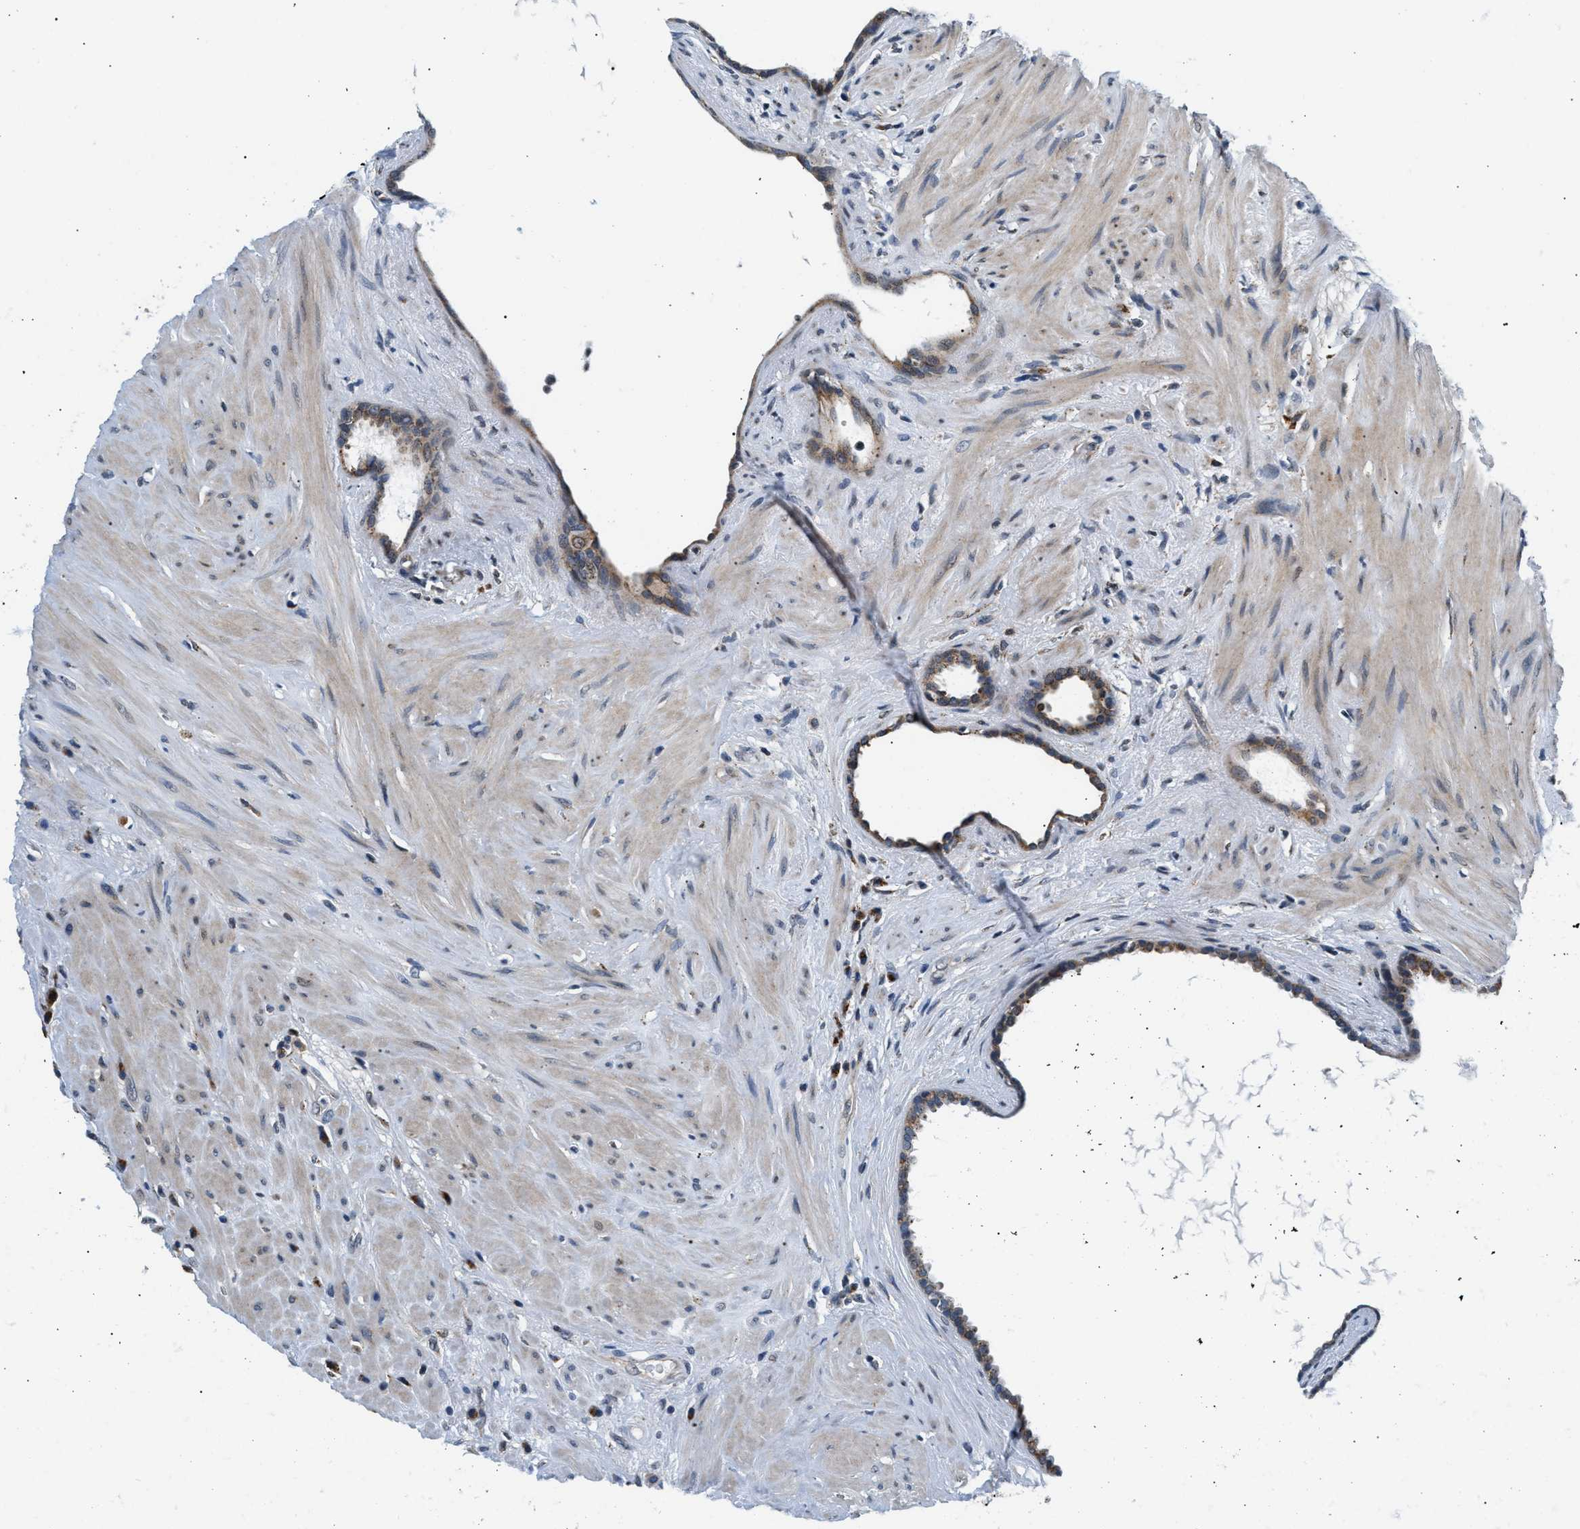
{"staining": {"intensity": "weak", "quantity": ">75%", "location": "cytoplasmic/membranous"}, "tissue": "seminal vesicle", "cell_type": "Glandular cells", "image_type": "normal", "snomed": [{"axis": "morphology", "description": "Normal tissue, NOS"}, {"axis": "topography", "description": "Seminal veicle"}], "caption": "The immunohistochemical stain shows weak cytoplasmic/membranous expression in glandular cells of normal seminal vesicle.", "gene": "KCNMB2", "patient": {"sex": "male", "age": 61}}